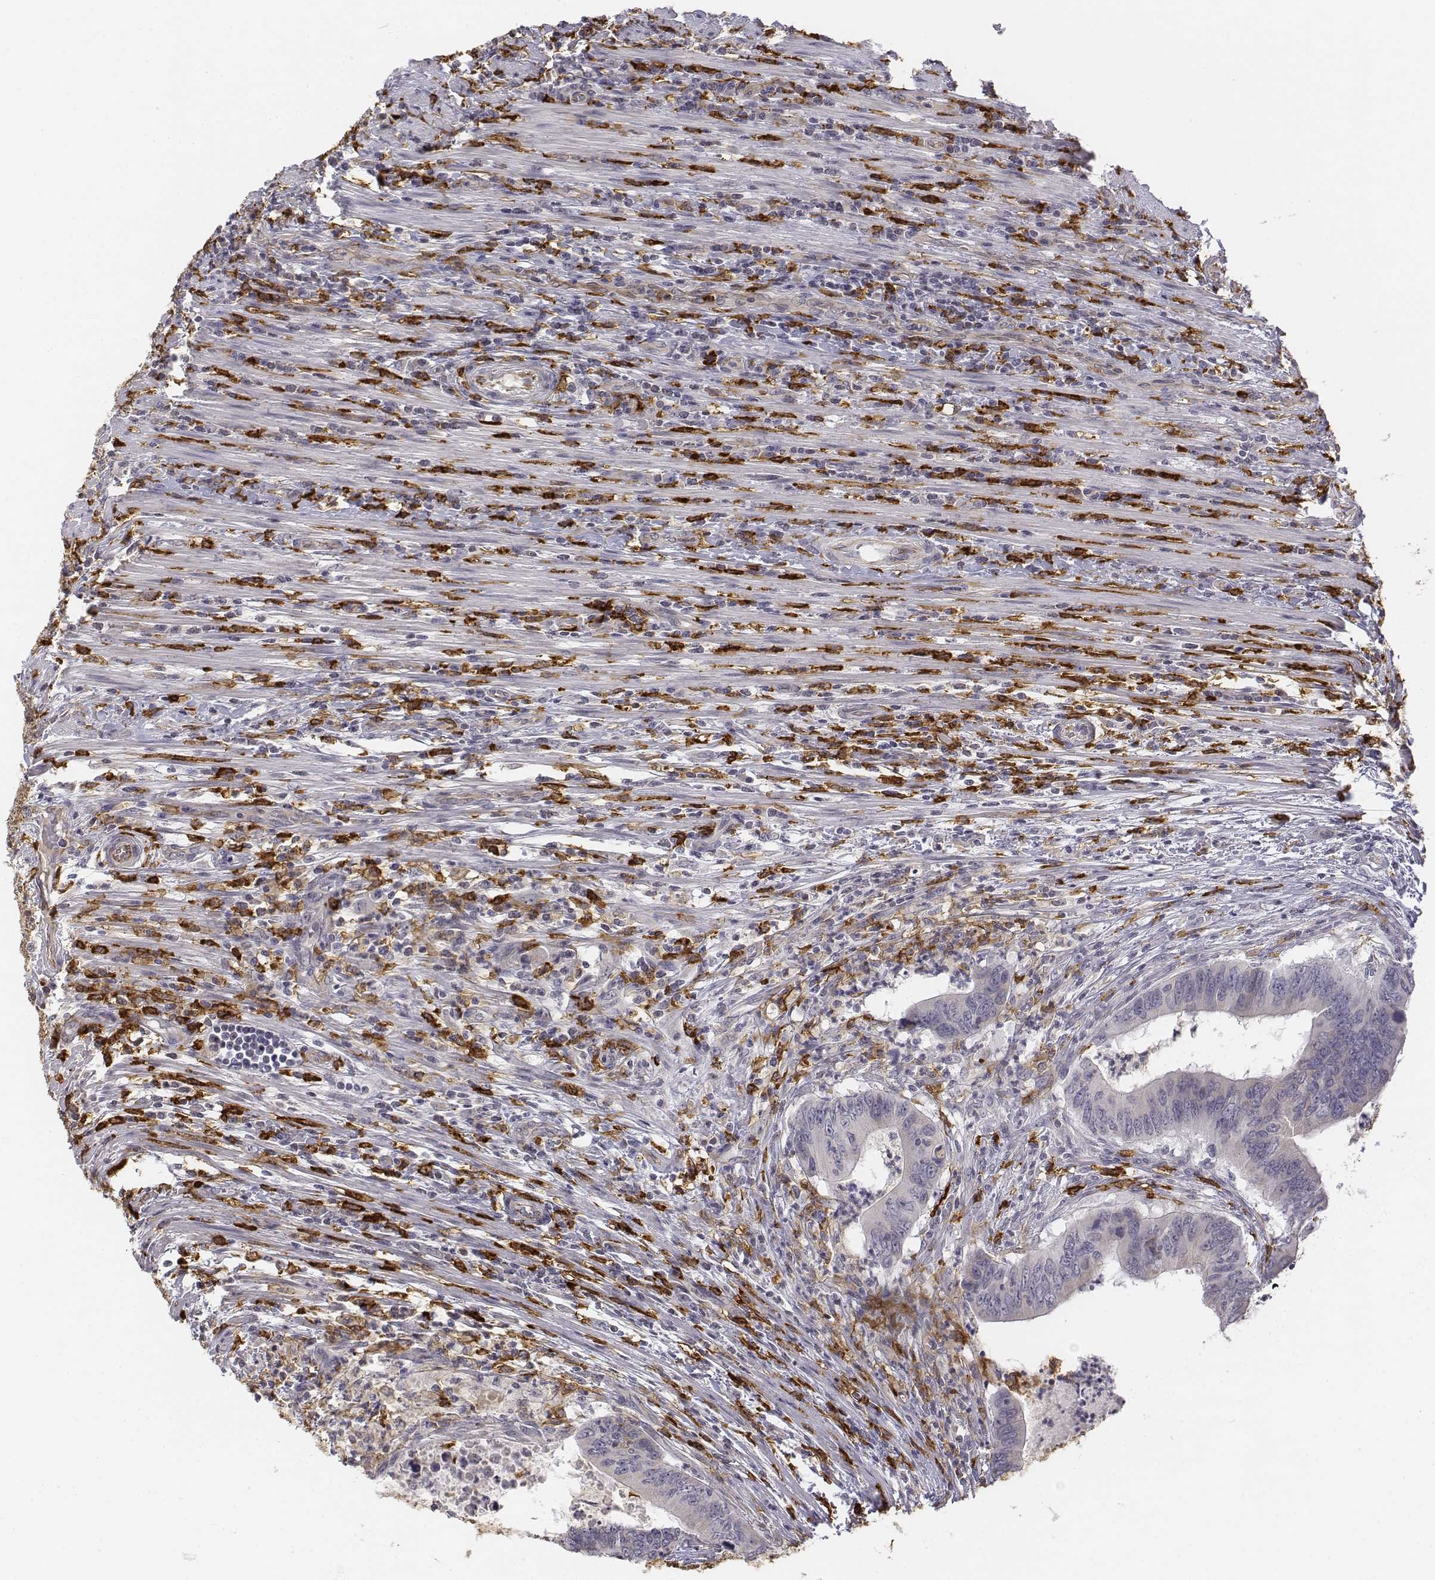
{"staining": {"intensity": "negative", "quantity": "none", "location": "none"}, "tissue": "colorectal cancer", "cell_type": "Tumor cells", "image_type": "cancer", "snomed": [{"axis": "morphology", "description": "Adenocarcinoma, NOS"}, {"axis": "topography", "description": "Colon"}], "caption": "Tumor cells show no significant expression in colorectal cancer. (DAB immunohistochemistry visualized using brightfield microscopy, high magnification).", "gene": "CD14", "patient": {"sex": "male", "age": 53}}